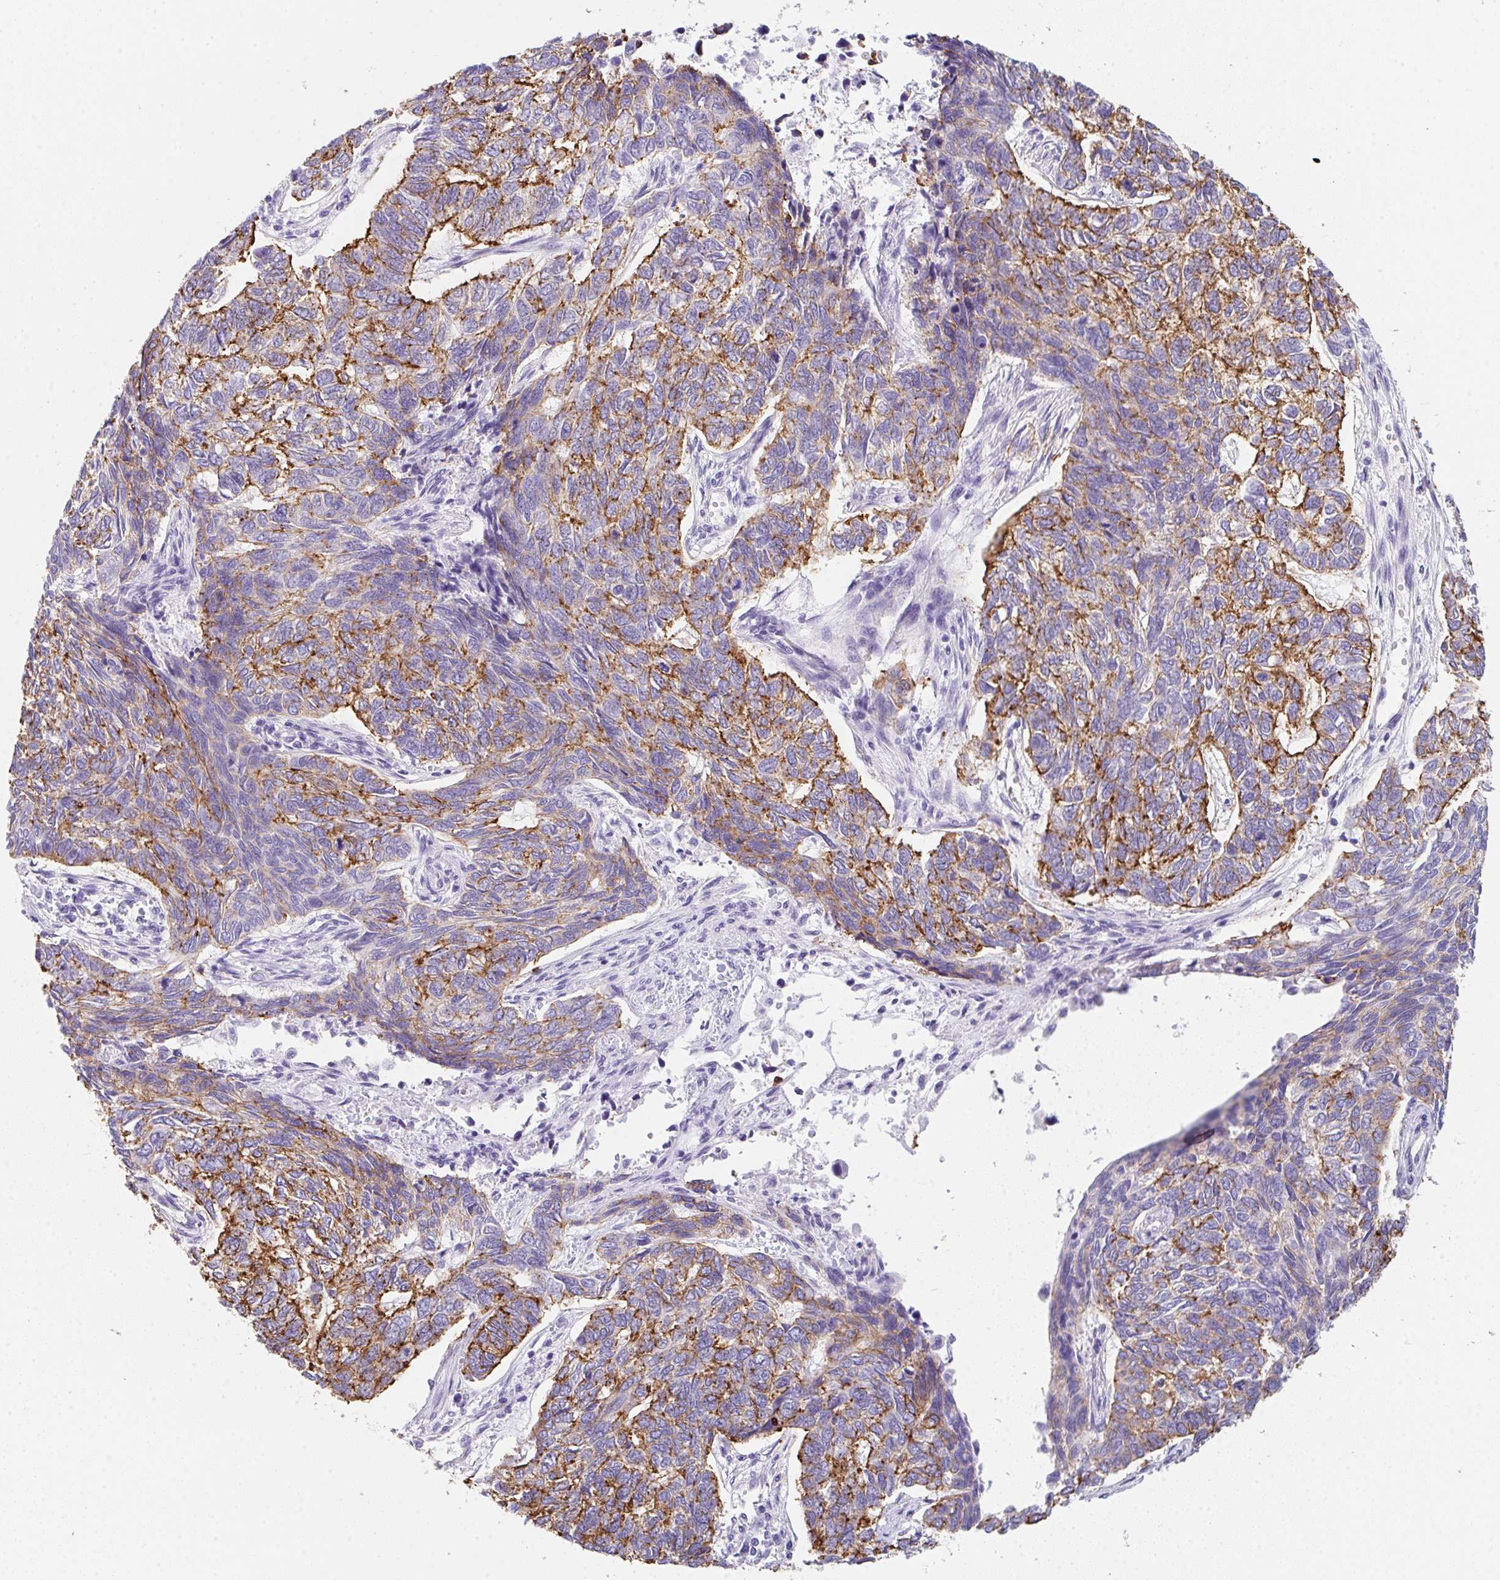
{"staining": {"intensity": "strong", "quantity": "25%-75%", "location": "cytoplasmic/membranous"}, "tissue": "skin cancer", "cell_type": "Tumor cells", "image_type": "cancer", "snomed": [{"axis": "morphology", "description": "Basal cell carcinoma"}, {"axis": "topography", "description": "Skin"}], "caption": "Skin cancer stained for a protein displays strong cytoplasmic/membranous positivity in tumor cells.", "gene": "DBN1", "patient": {"sex": "female", "age": 65}}